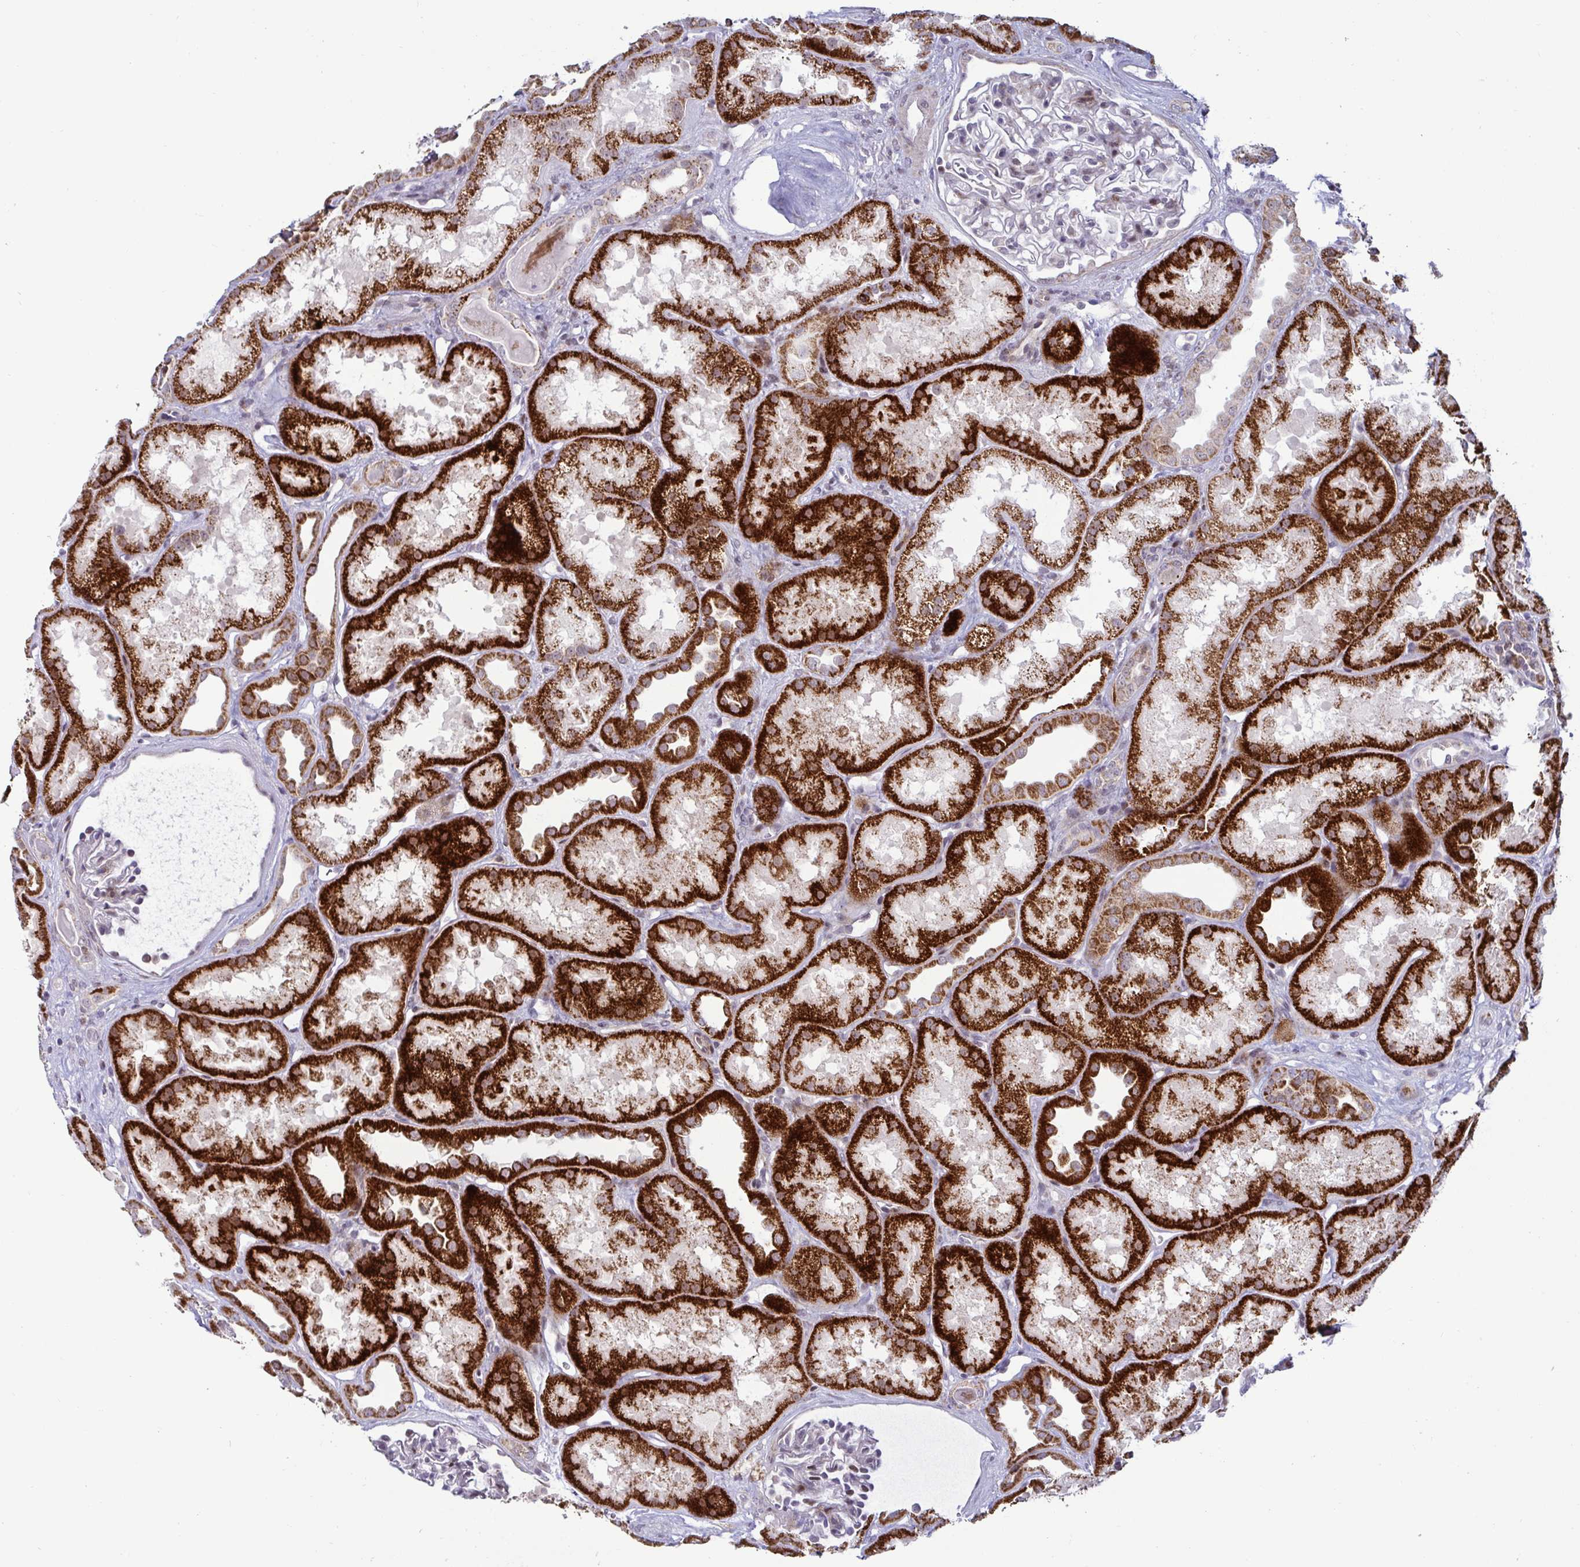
{"staining": {"intensity": "moderate", "quantity": "<25%", "location": "nuclear"}, "tissue": "kidney", "cell_type": "Cells in glomeruli", "image_type": "normal", "snomed": [{"axis": "morphology", "description": "Normal tissue, NOS"}, {"axis": "topography", "description": "Kidney"}], "caption": "Brown immunohistochemical staining in benign kidney displays moderate nuclear expression in approximately <25% of cells in glomeruli. (DAB IHC with brightfield microscopy, high magnification).", "gene": "DZIP1", "patient": {"sex": "male", "age": 61}}